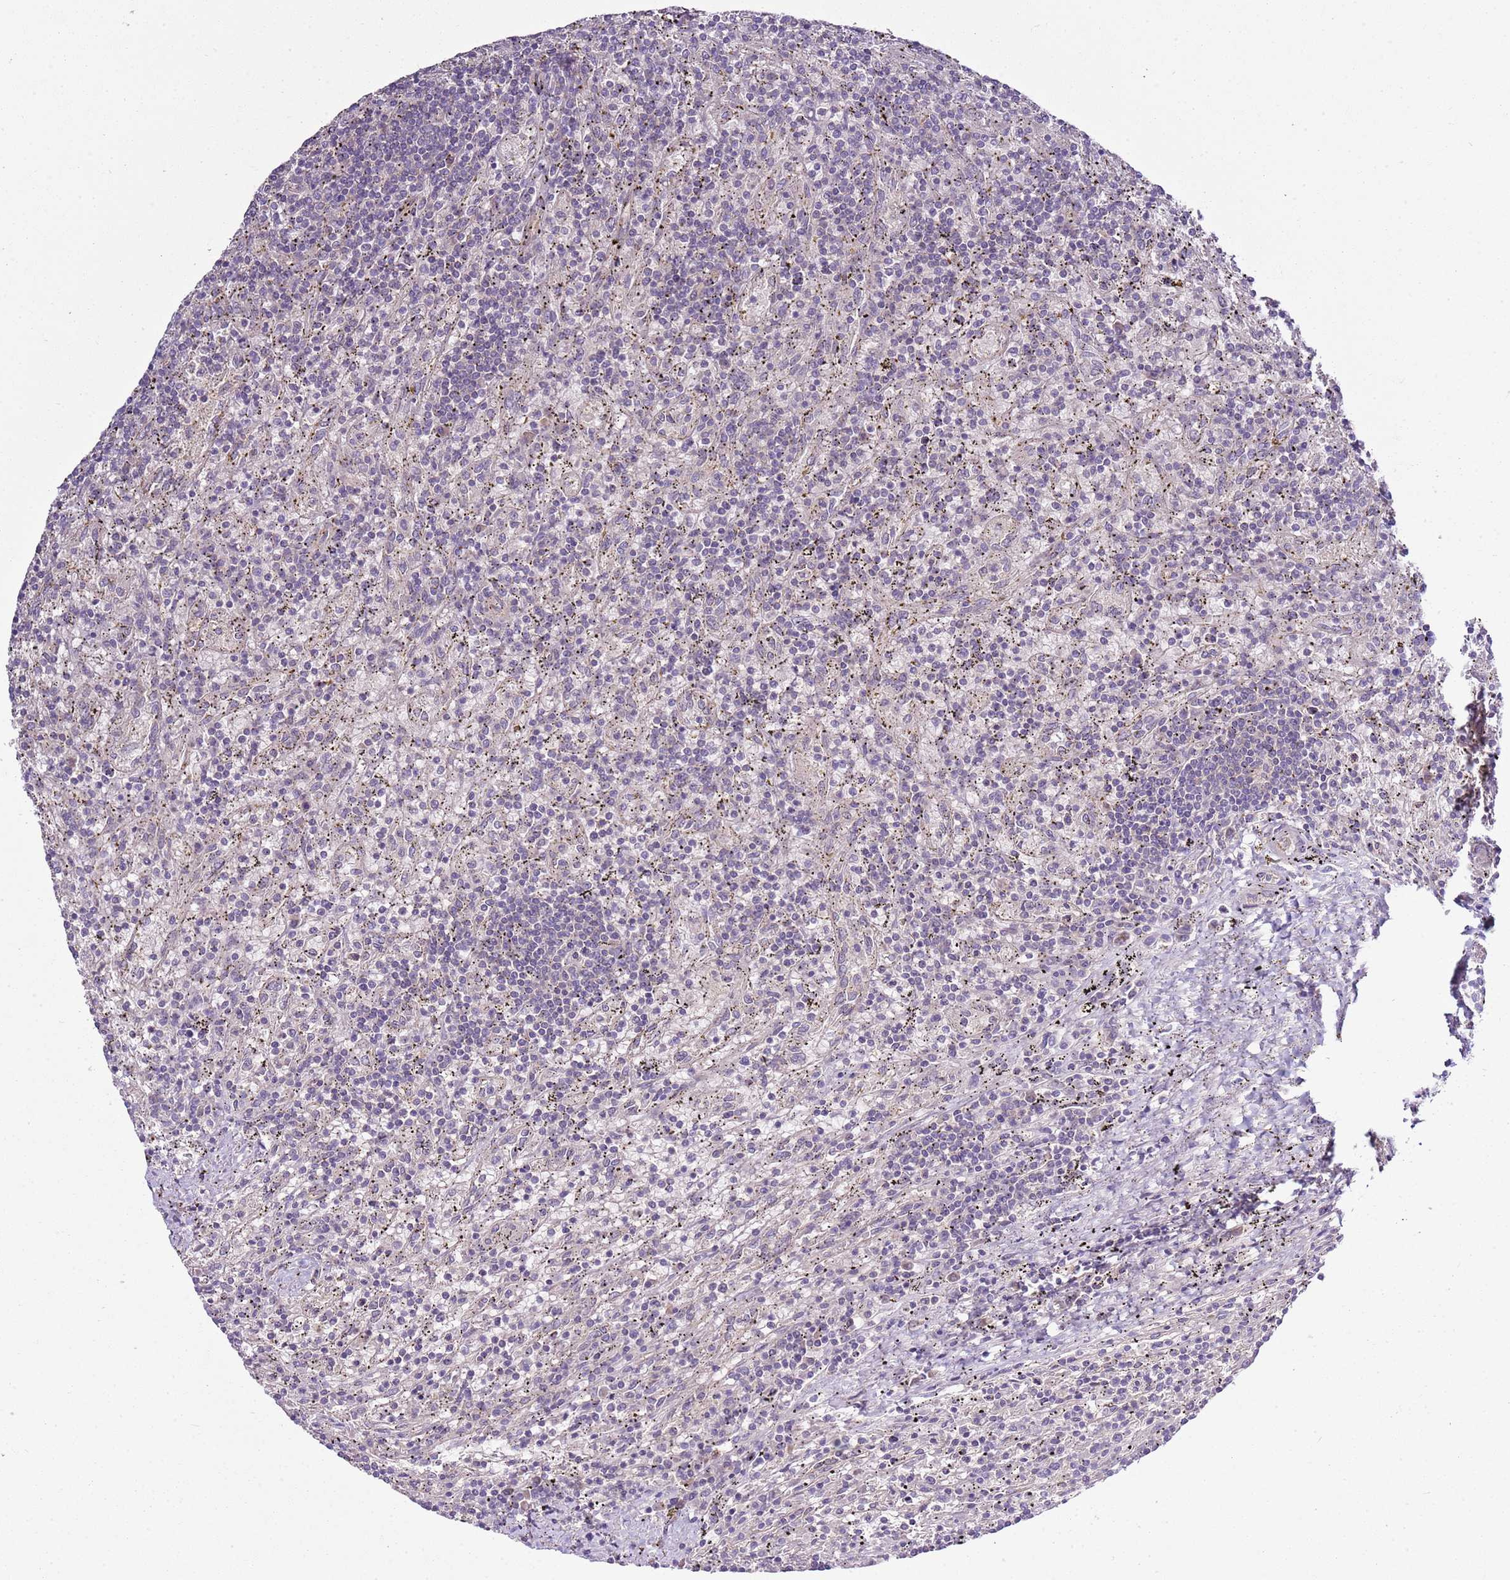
{"staining": {"intensity": "negative", "quantity": "none", "location": "none"}, "tissue": "lymphoma", "cell_type": "Tumor cells", "image_type": "cancer", "snomed": [{"axis": "morphology", "description": "Malignant lymphoma, non-Hodgkin's type, Low grade"}, {"axis": "topography", "description": "Spleen"}], "caption": "Image shows no protein positivity in tumor cells of lymphoma tissue.", "gene": "GNL1", "patient": {"sex": "male", "age": 76}}